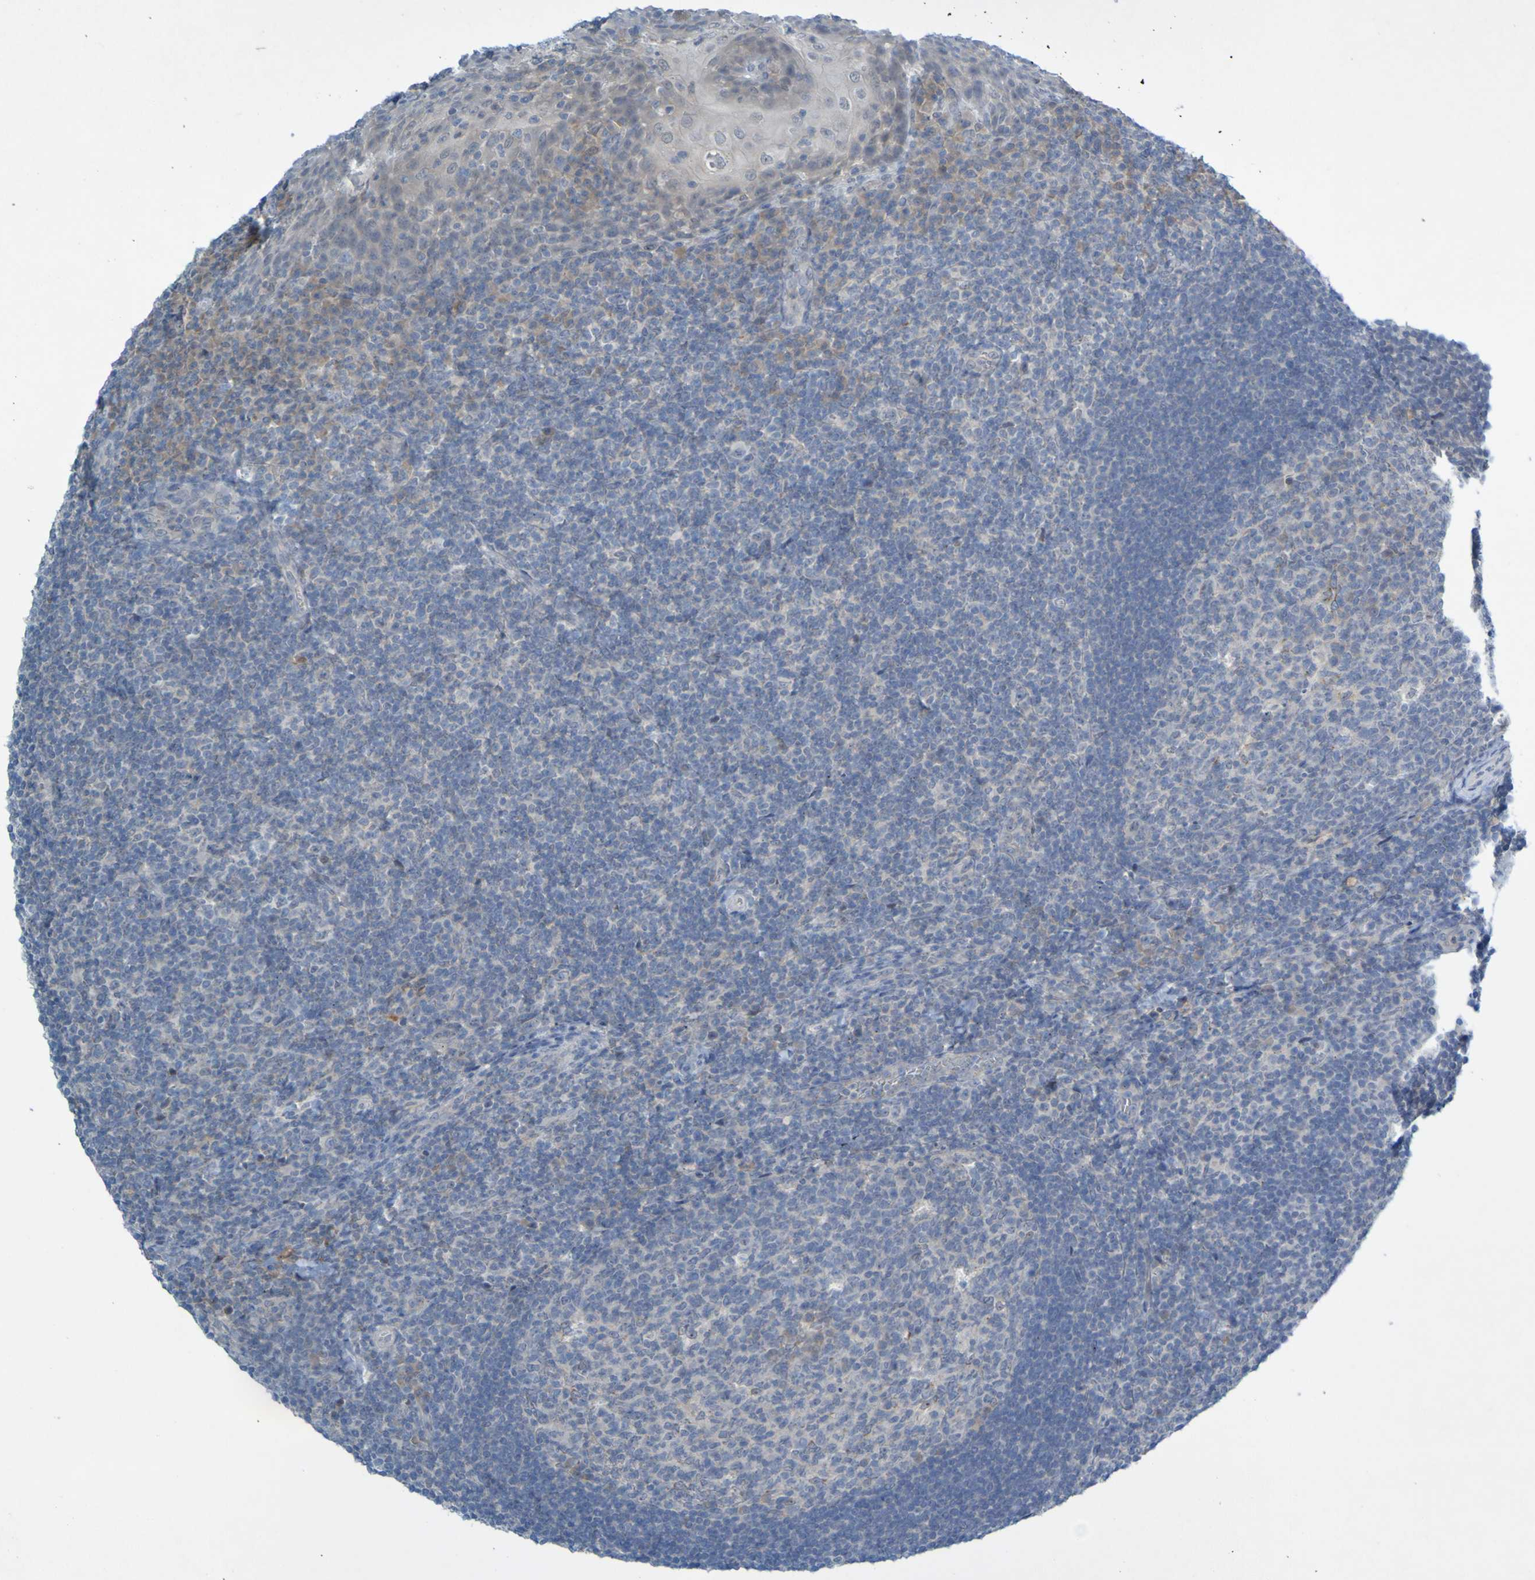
{"staining": {"intensity": "negative", "quantity": "none", "location": "none"}, "tissue": "tonsil", "cell_type": "Germinal center cells", "image_type": "normal", "snomed": [{"axis": "morphology", "description": "Normal tissue, NOS"}, {"axis": "topography", "description": "Tonsil"}], "caption": "The histopathology image demonstrates no significant staining in germinal center cells of tonsil.", "gene": "LILRB5", "patient": {"sex": "male", "age": 37}}